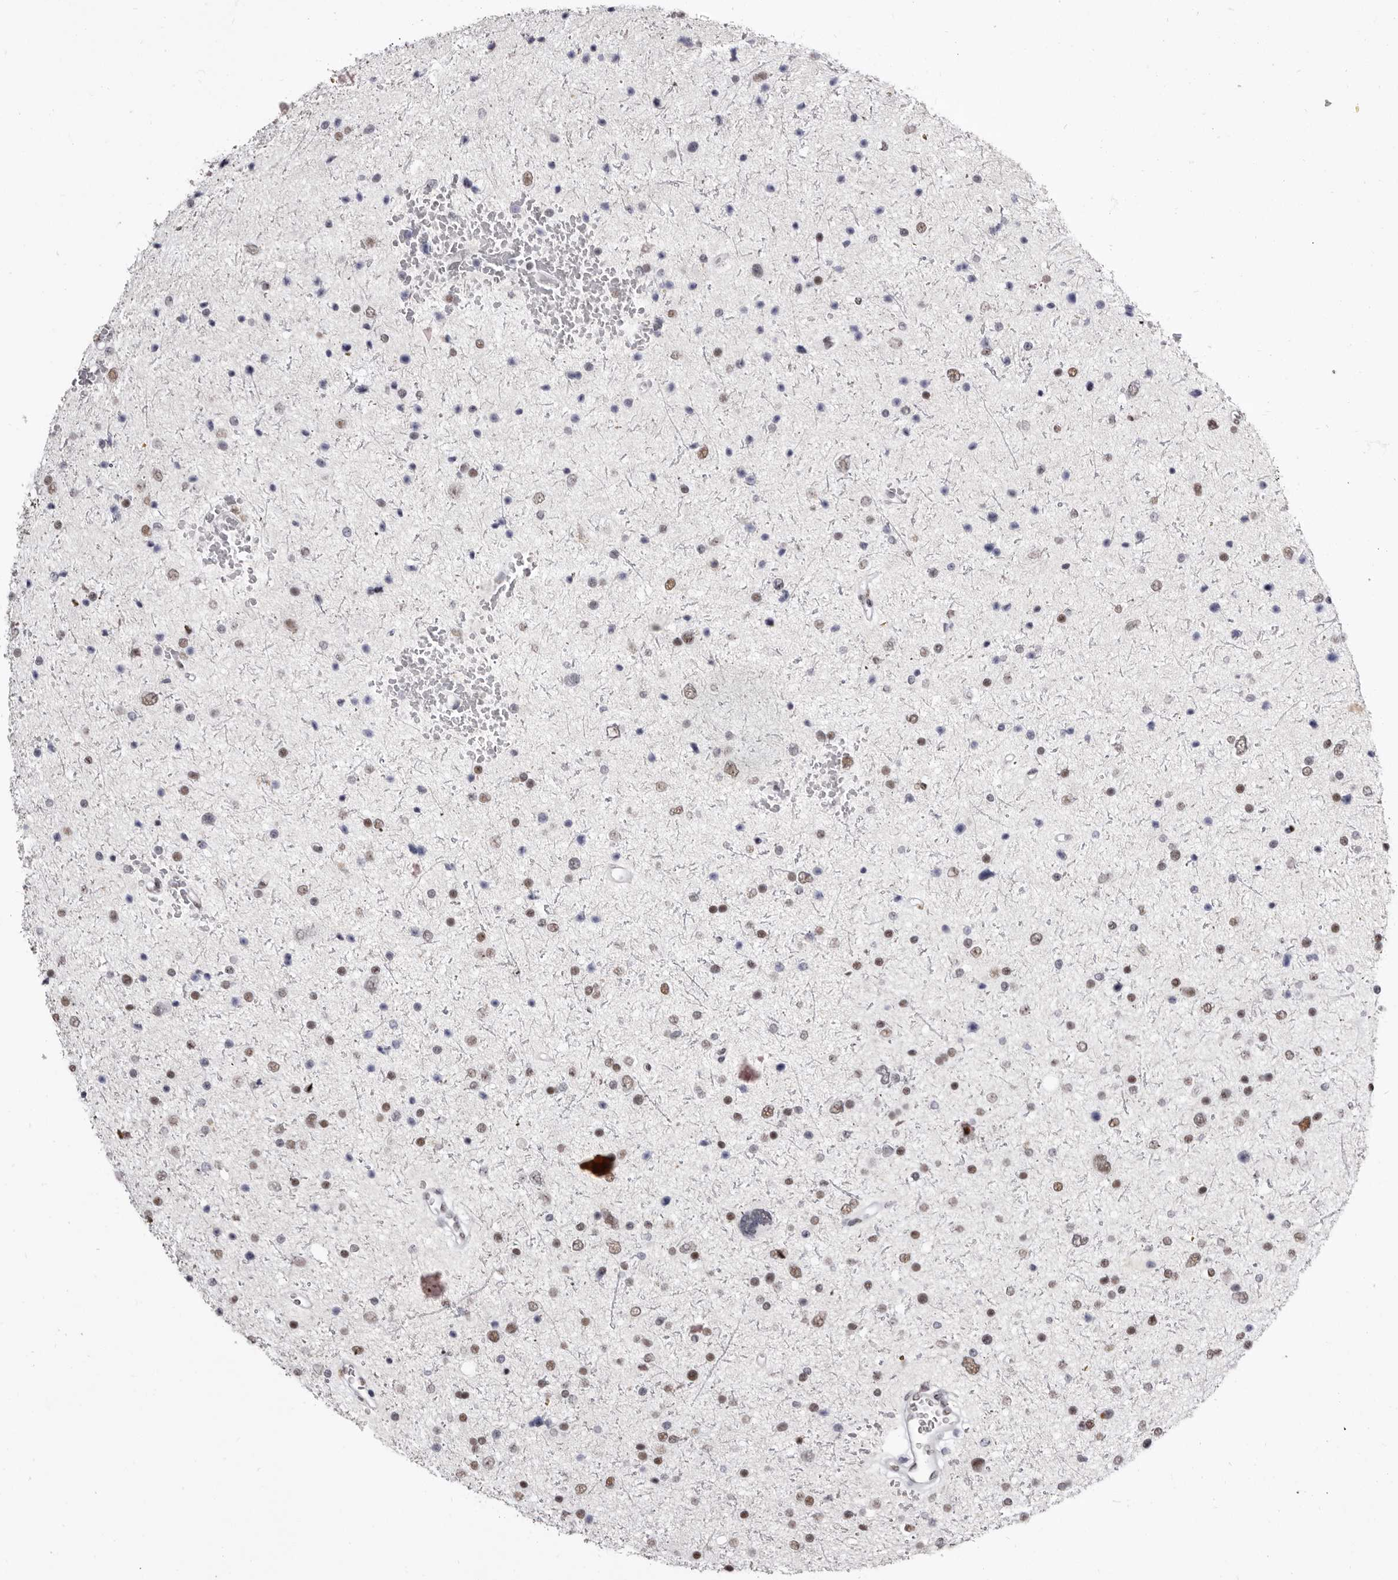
{"staining": {"intensity": "weak", "quantity": "<25%", "location": "nuclear"}, "tissue": "glioma", "cell_type": "Tumor cells", "image_type": "cancer", "snomed": [{"axis": "morphology", "description": "Glioma, malignant, Low grade"}, {"axis": "topography", "description": "Brain"}], "caption": "Immunohistochemical staining of glioma reveals no significant positivity in tumor cells.", "gene": "ZNF326", "patient": {"sex": "female", "age": 37}}